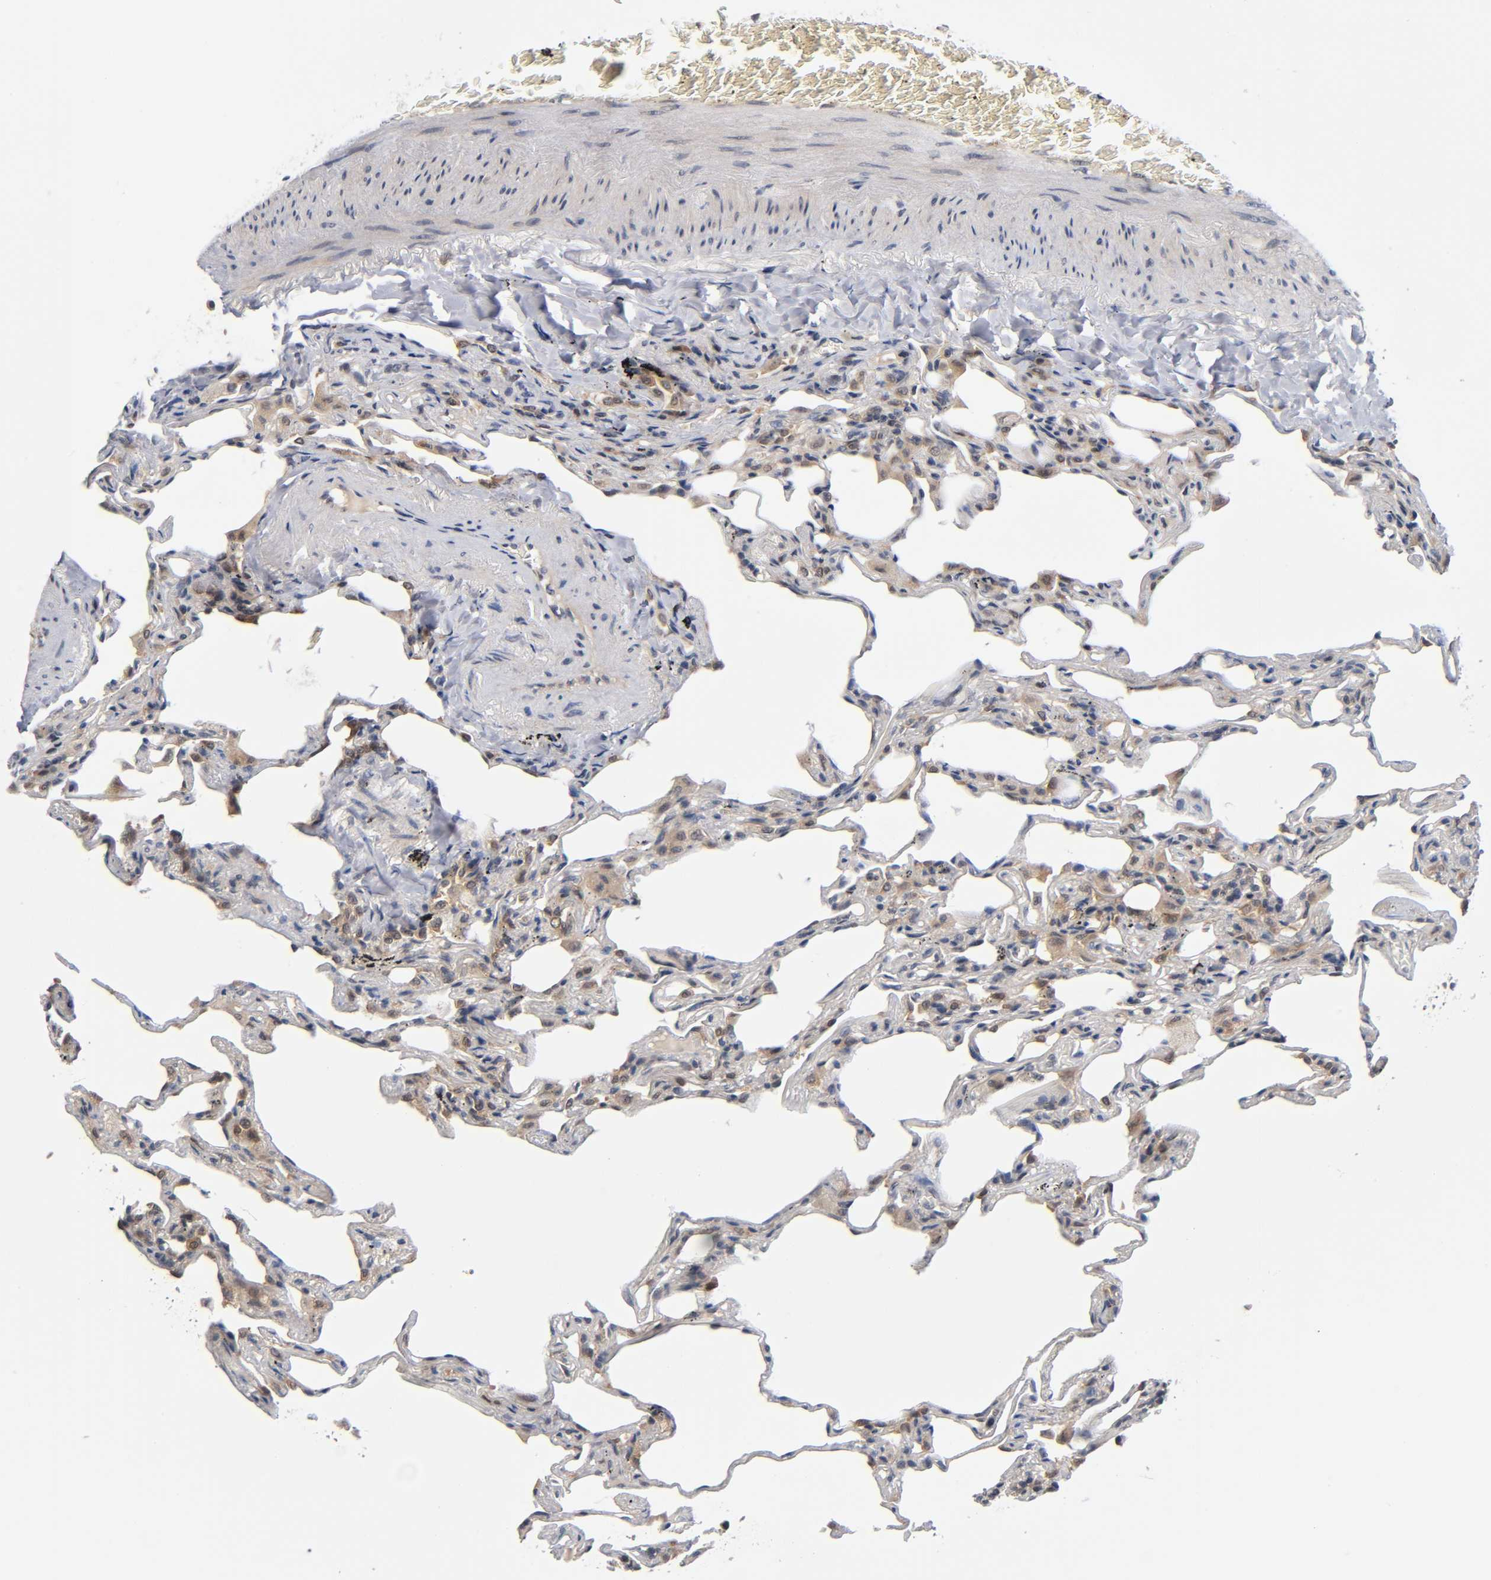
{"staining": {"intensity": "weak", "quantity": "25%-75%", "location": "cytoplasmic/membranous"}, "tissue": "lung", "cell_type": "Alveolar cells", "image_type": "normal", "snomed": [{"axis": "morphology", "description": "Normal tissue, NOS"}, {"axis": "morphology", "description": "Inflammation, NOS"}, {"axis": "topography", "description": "Lung"}], "caption": "A brown stain highlights weak cytoplasmic/membranous staining of a protein in alveolar cells of normal human lung. The protein of interest is stained brown, and the nuclei are stained in blue (DAB IHC with brightfield microscopy, high magnification).", "gene": "PRKAB1", "patient": {"sex": "male", "age": 69}}